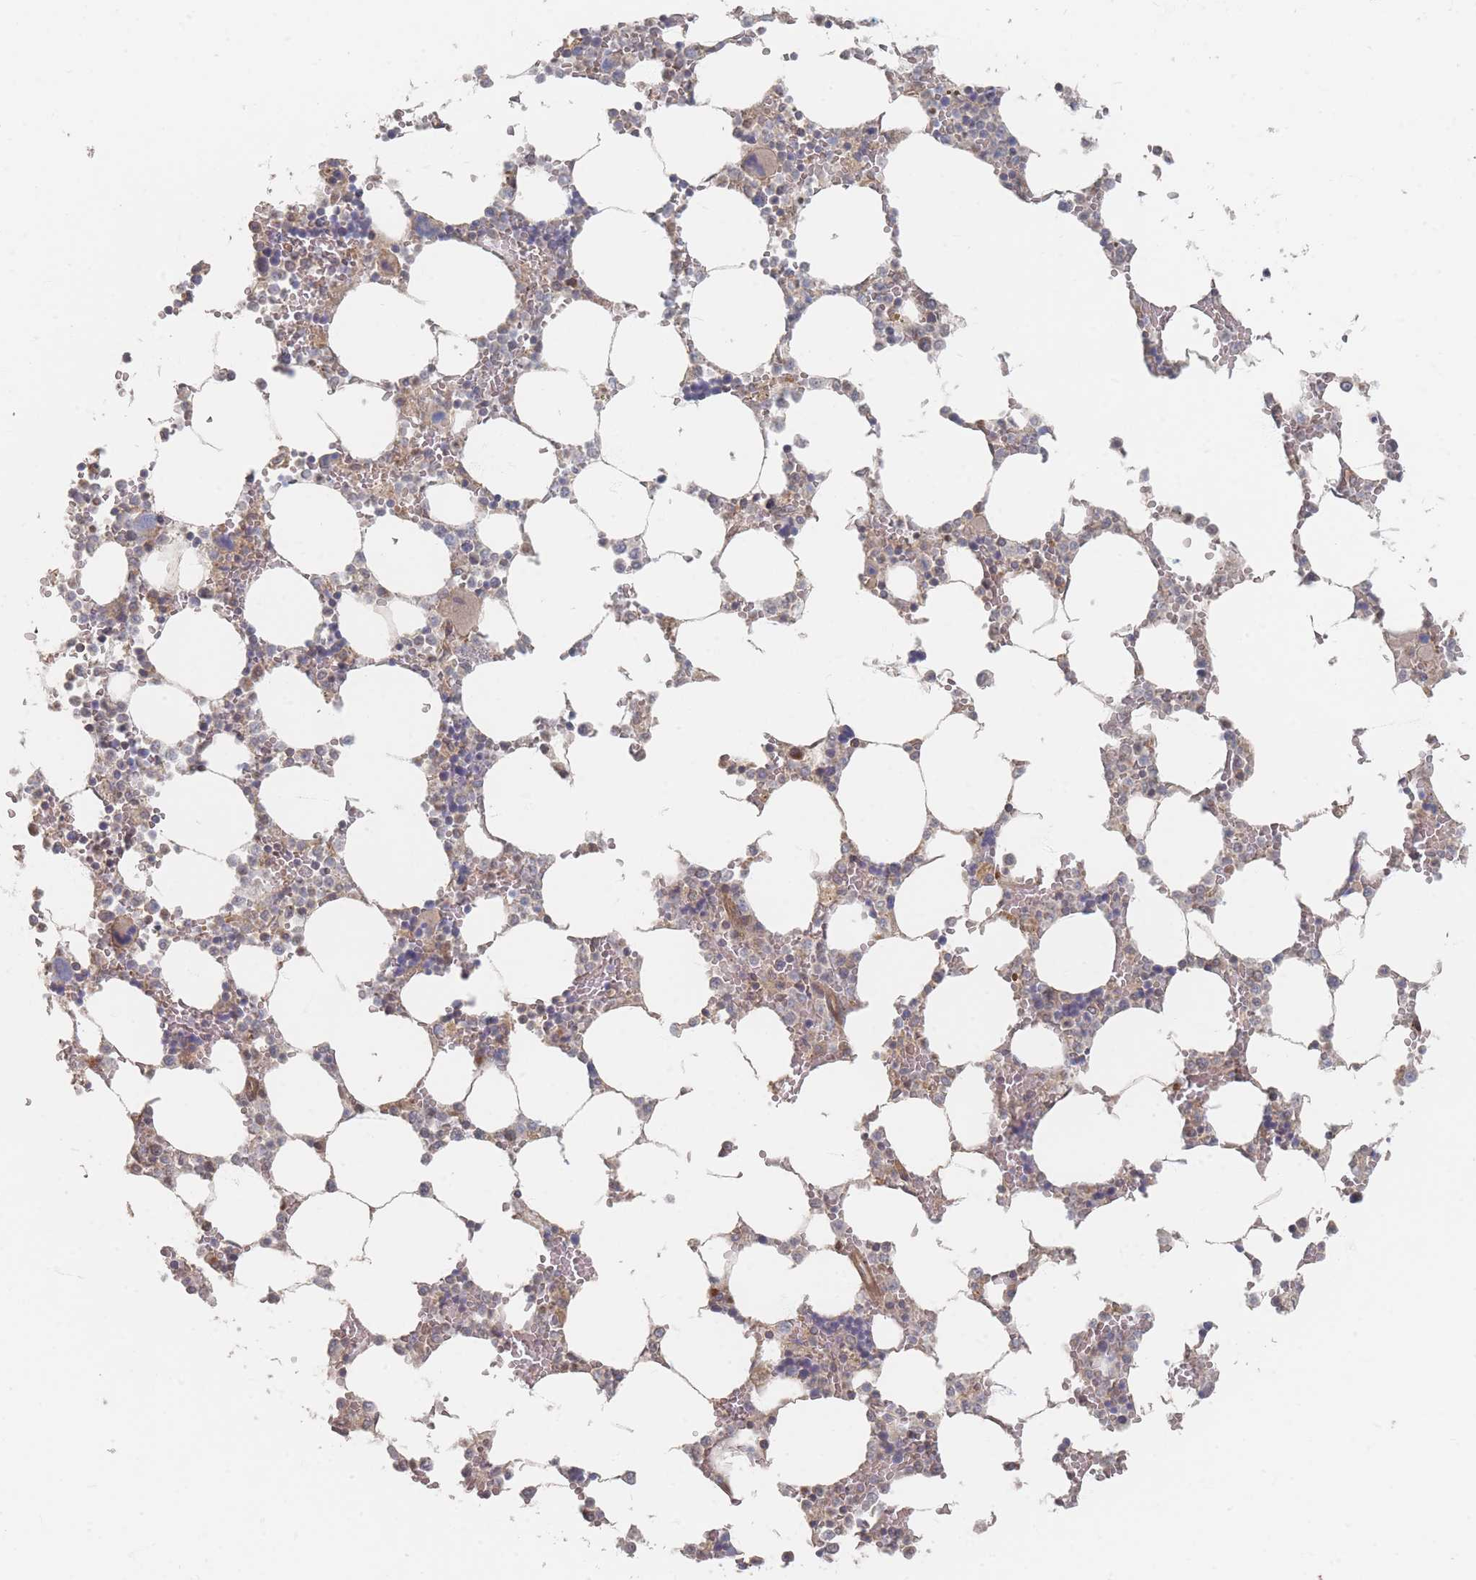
{"staining": {"intensity": "negative", "quantity": "none", "location": "none"}, "tissue": "bone marrow", "cell_type": "Hematopoietic cells", "image_type": "normal", "snomed": [{"axis": "morphology", "description": "Normal tissue, NOS"}, {"axis": "topography", "description": "Bone marrow"}], "caption": "Bone marrow stained for a protein using immunohistochemistry shows no expression hematopoietic cells.", "gene": "GLE1", "patient": {"sex": "male", "age": 64}}